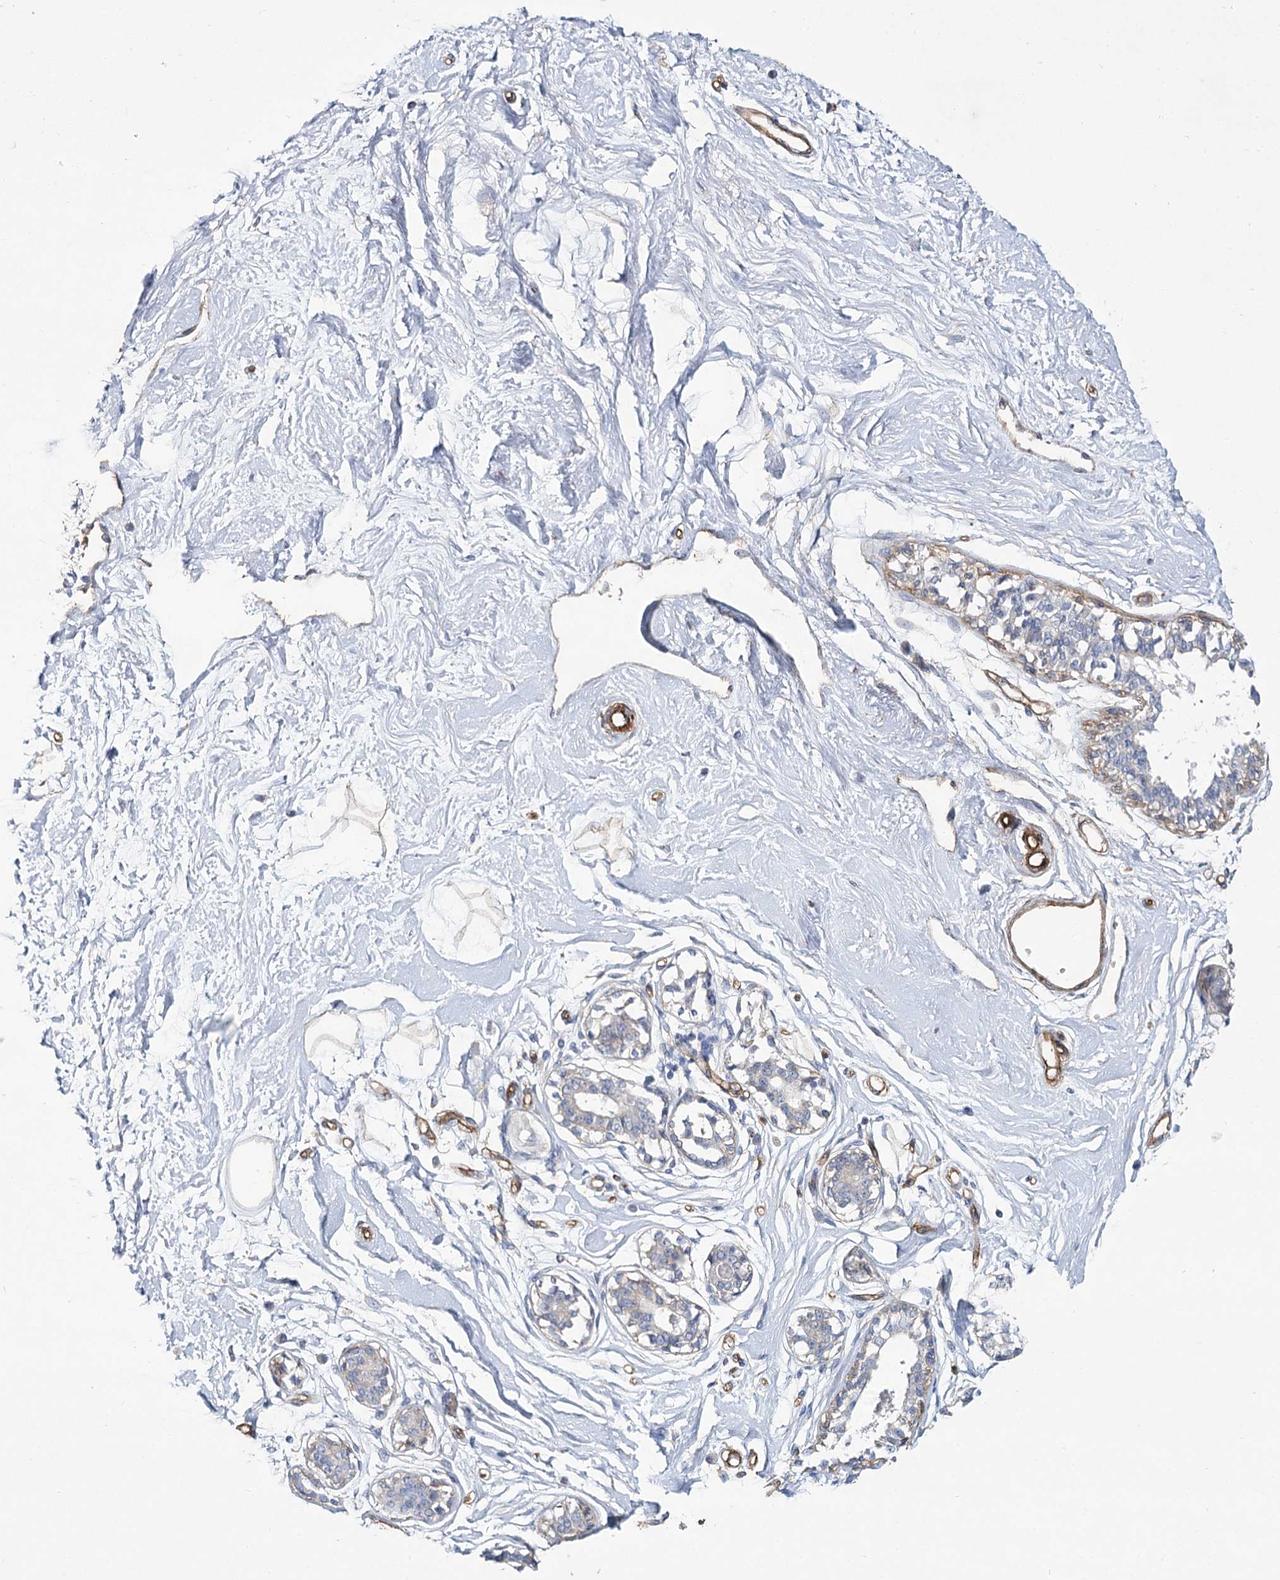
{"staining": {"intensity": "negative", "quantity": "none", "location": "none"}, "tissue": "breast", "cell_type": "Adipocytes", "image_type": "normal", "snomed": [{"axis": "morphology", "description": "Normal tissue, NOS"}, {"axis": "topography", "description": "Breast"}], "caption": "Breast was stained to show a protein in brown. There is no significant staining in adipocytes. Brightfield microscopy of IHC stained with DAB (3,3'-diaminobenzidine) (brown) and hematoxylin (blue), captured at high magnification.", "gene": "TMEM164", "patient": {"sex": "female", "age": 45}}